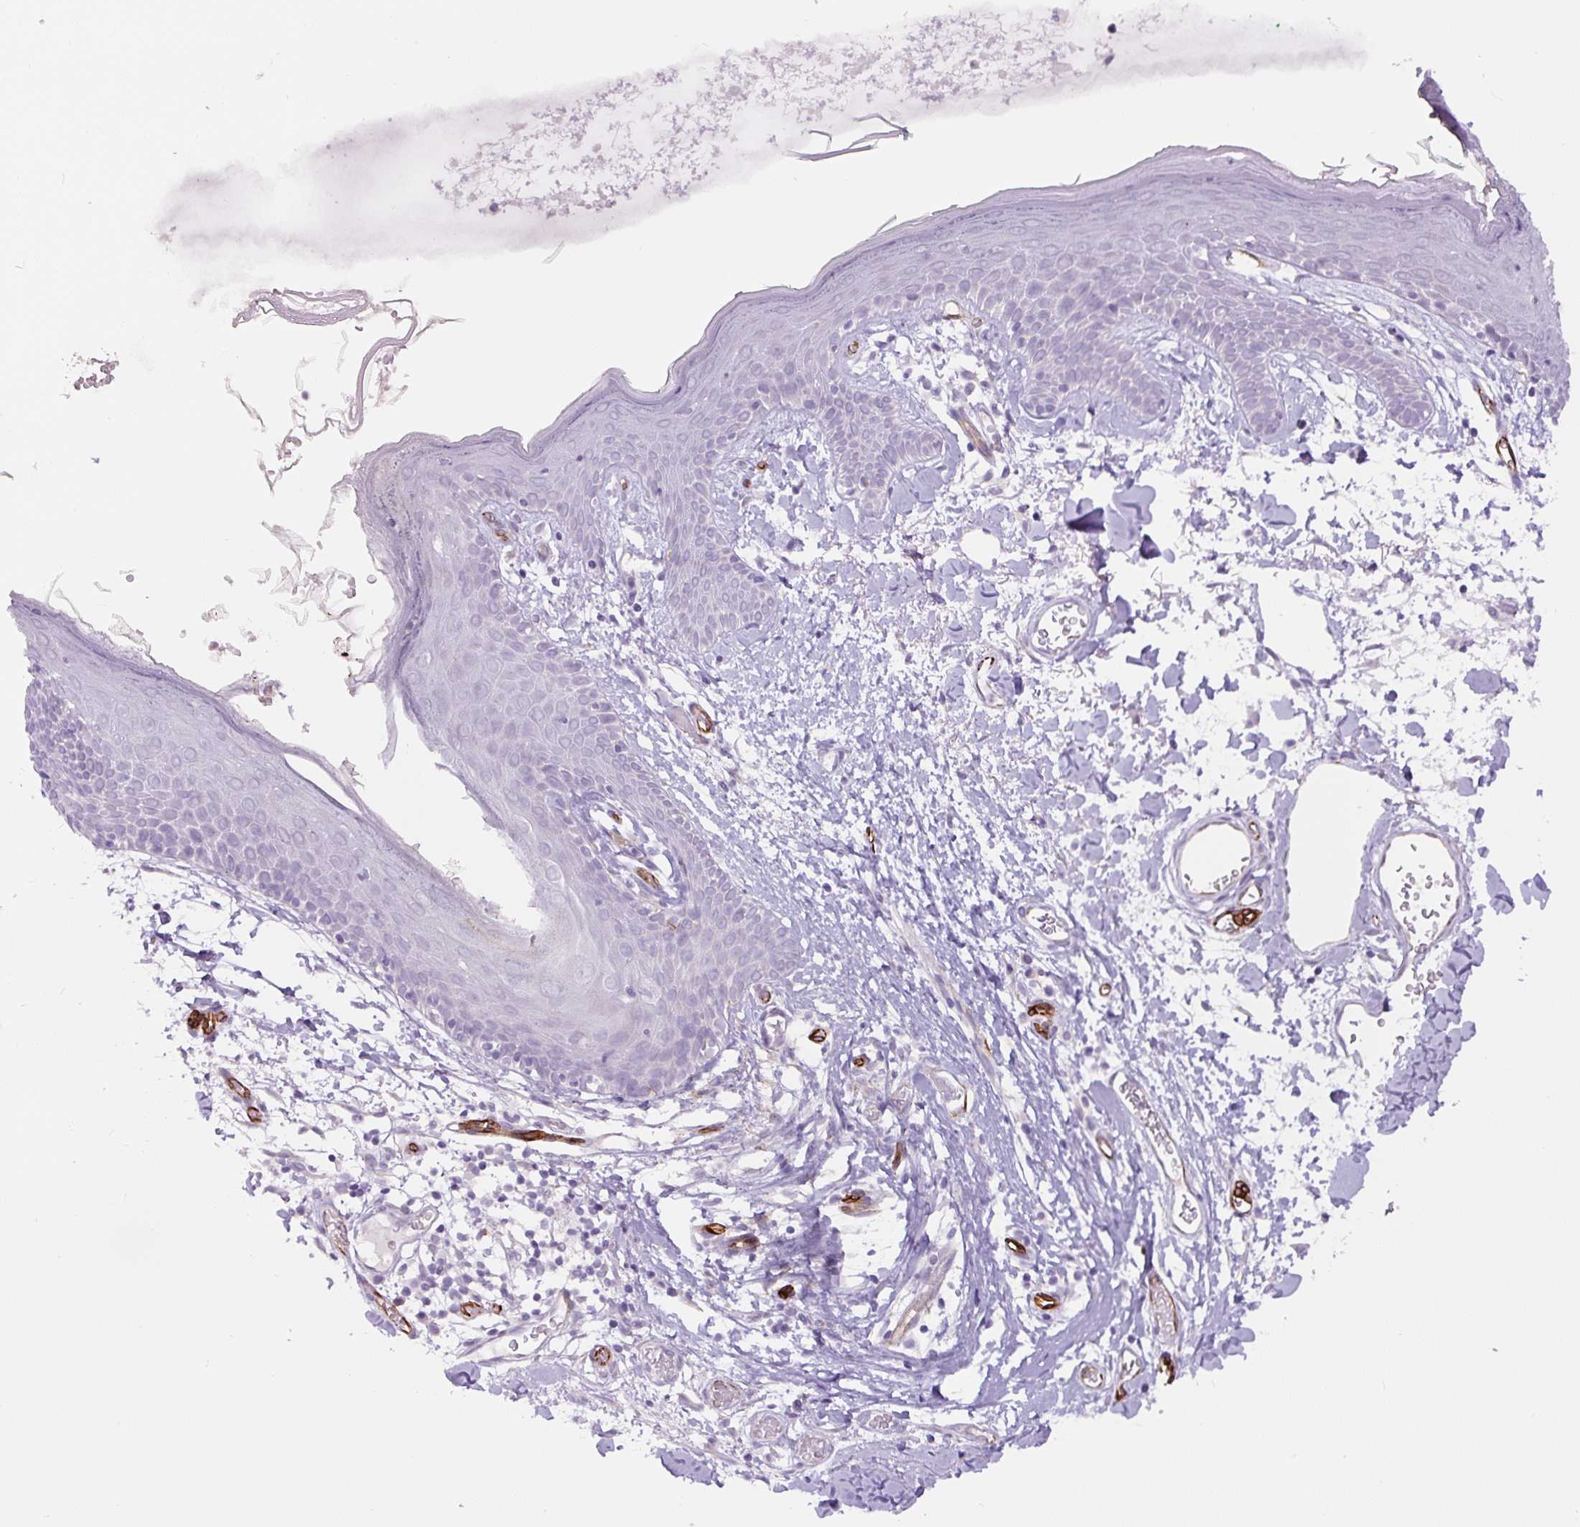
{"staining": {"intensity": "negative", "quantity": "none", "location": "none"}, "tissue": "skin", "cell_type": "Fibroblasts", "image_type": "normal", "snomed": [{"axis": "morphology", "description": "Normal tissue, NOS"}, {"axis": "topography", "description": "Skin"}], "caption": "Human skin stained for a protein using immunohistochemistry (IHC) reveals no positivity in fibroblasts.", "gene": "NES", "patient": {"sex": "male", "age": 79}}